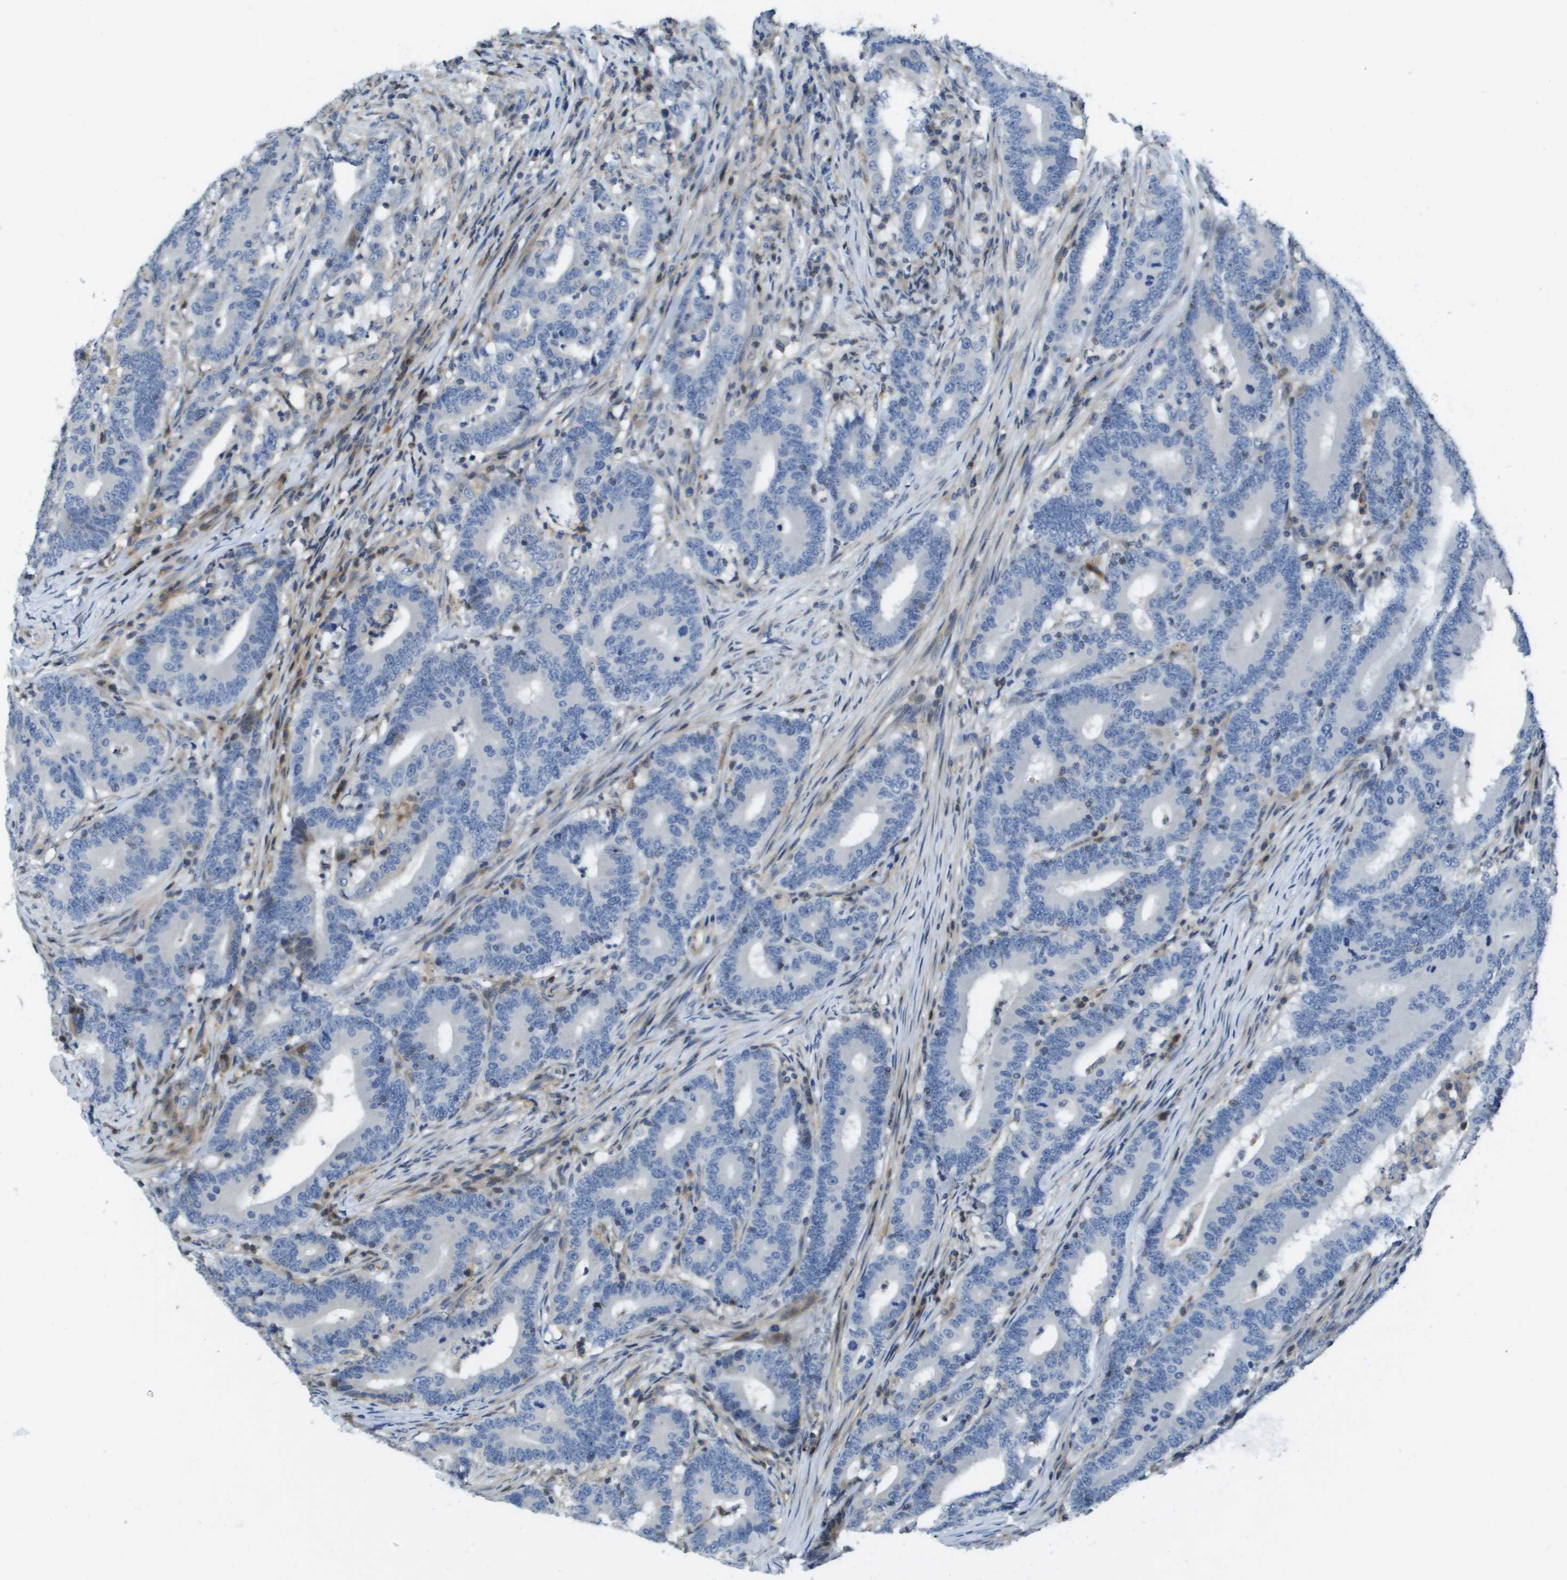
{"staining": {"intensity": "negative", "quantity": "none", "location": "none"}, "tissue": "colorectal cancer", "cell_type": "Tumor cells", "image_type": "cancer", "snomed": [{"axis": "morphology", "description": "Adenocarcinoma, NOS"}, {"axis": "topography", "description": "Colon"}], "caption": "Tumor cells are negative for protein expression in human colorectal adenocarcinoma.", "gene": "SCN4B", "patient": {"sex": "female", "age": 66}}